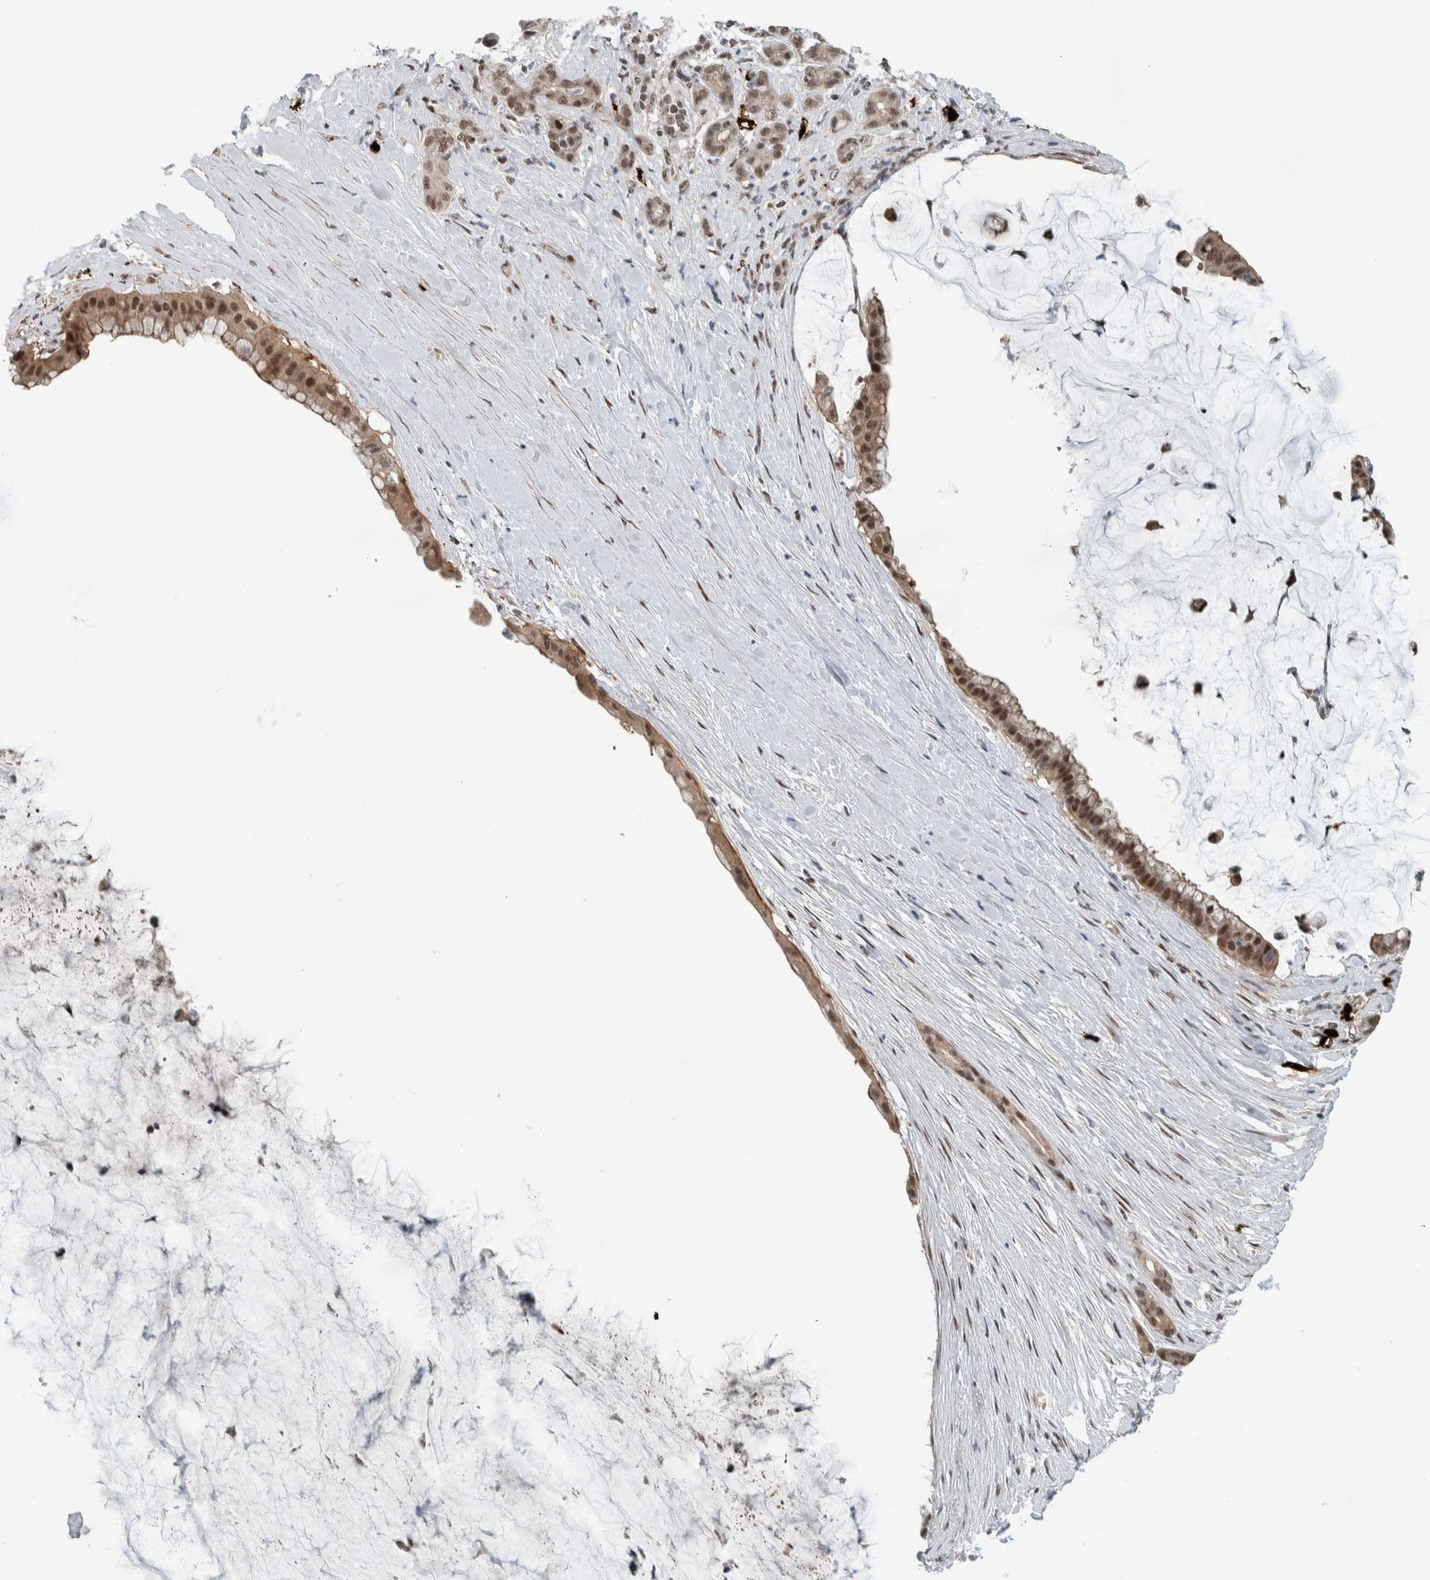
{"staining": {"intensity": "moderate", "quantity": ">75%", "location": "cytoplasmic/membranous,nuclear"}, "tissue": "pancreatic cancer", "cell_type": "Tumor cells", "image_type": "cancer", "snomed": [{"axis": "morphology", "description": "Adenocarcinoma, NOS"}, {"axis": "topography", "description": "Pancreas"}], "caption": "About >75% of tumor cells in adenocarcinoma (pancreatic) display moderate cytoplasmic/membranous and nuclear protein expression as visualized by brown immunohistochemical staining.", "gene": "ZFP91", "patient": {"sex": "male", "age": 41}}